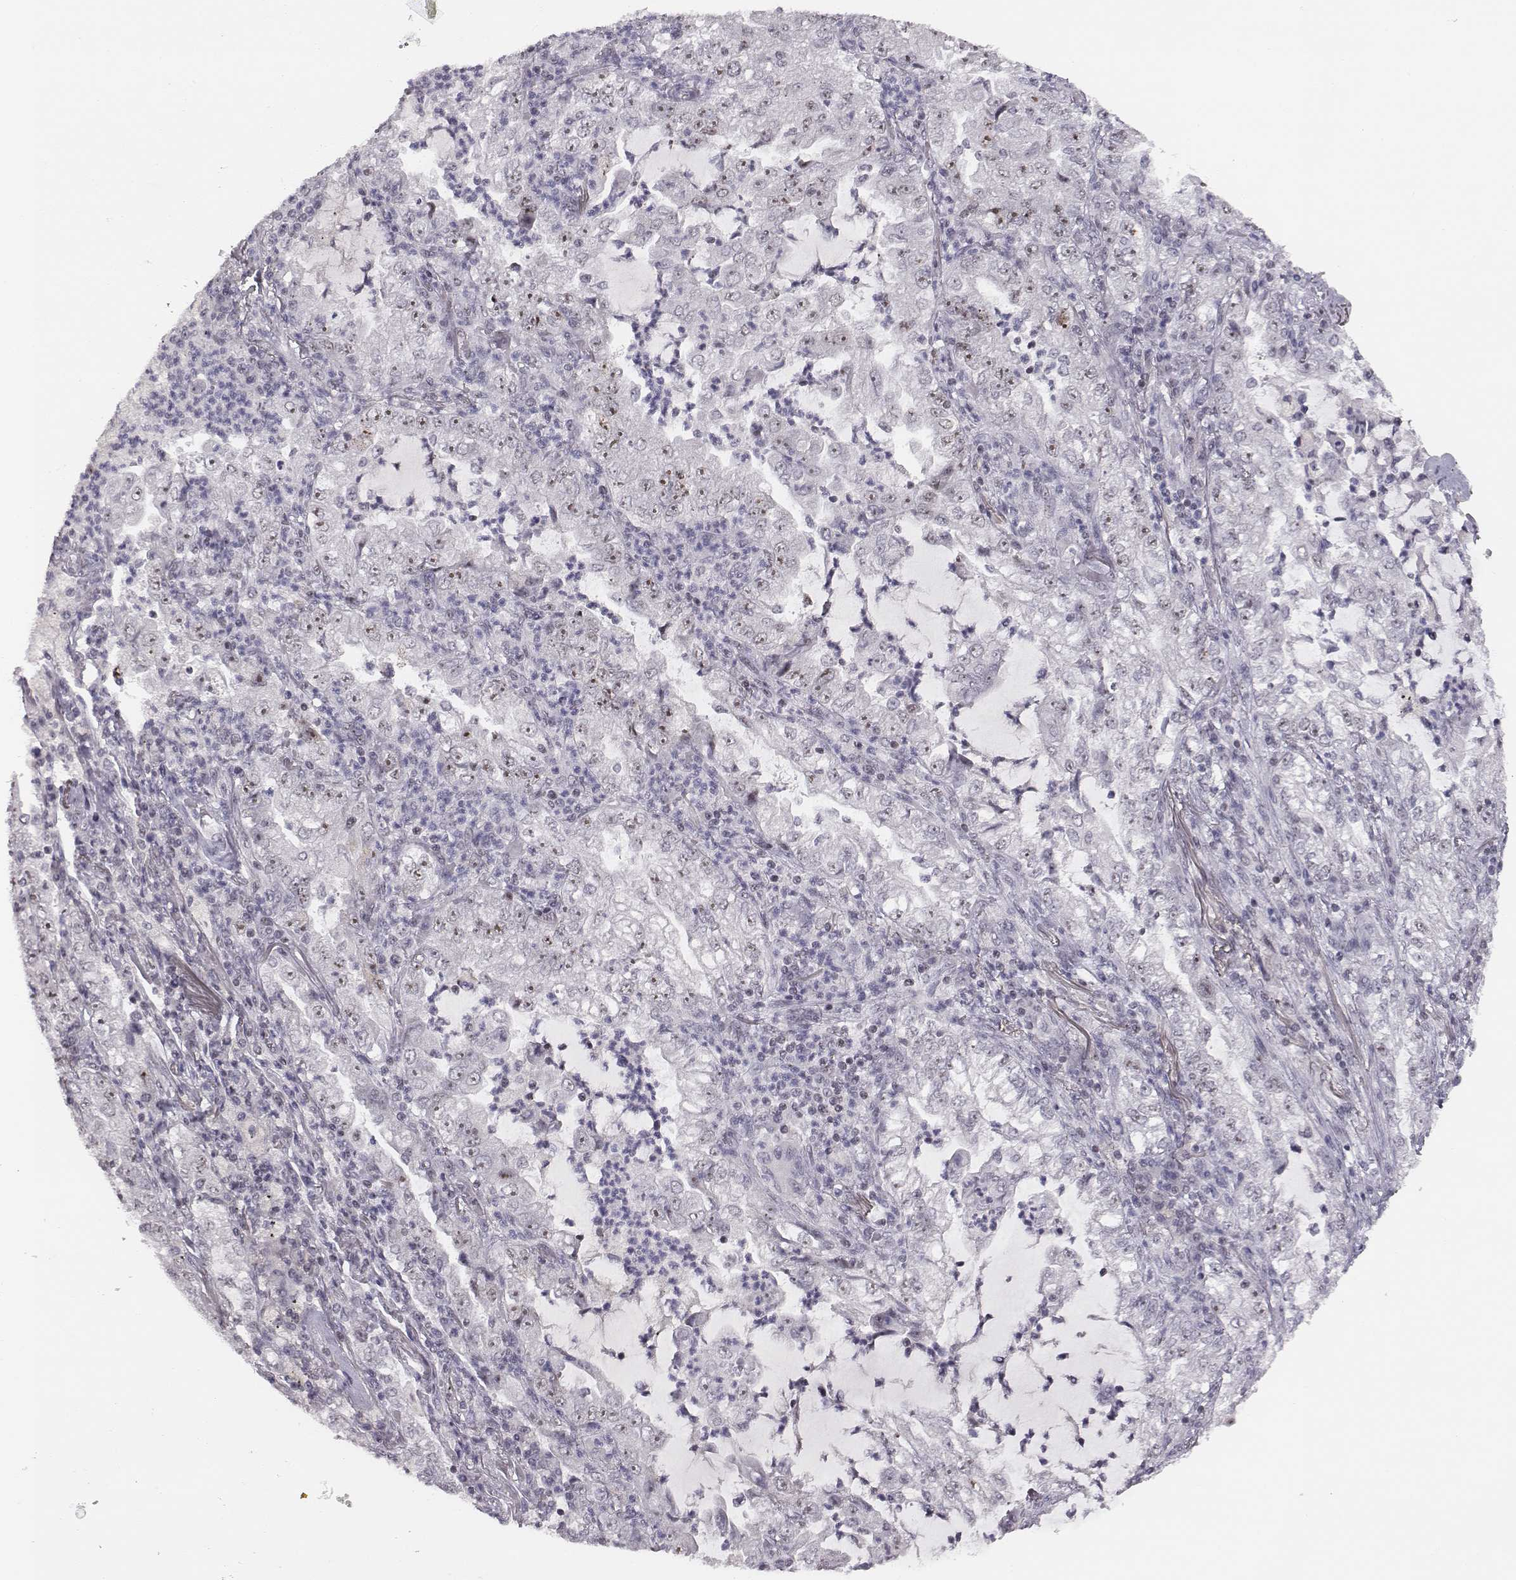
{"staining": {"intensity": "moderate", "quantity": "25%-75%", "location": "nuclear"}, "tissue": "lung cancer", "cell_type": "Tumor cells", "image_type": "cancer", "snomed": [{"axis": "morphology", "description": "Adenocarcinoma, NOS"}, {"axis": "topography", "description": "Lung"}], "caption": "Human adenocarcinoma (lung) stained with a brown dye displays moderate nuclear positive expression in approximately 25%-75% of tumor cells.", "gene": "NIFK", "patient": {"sex": "female", "age": 73}}